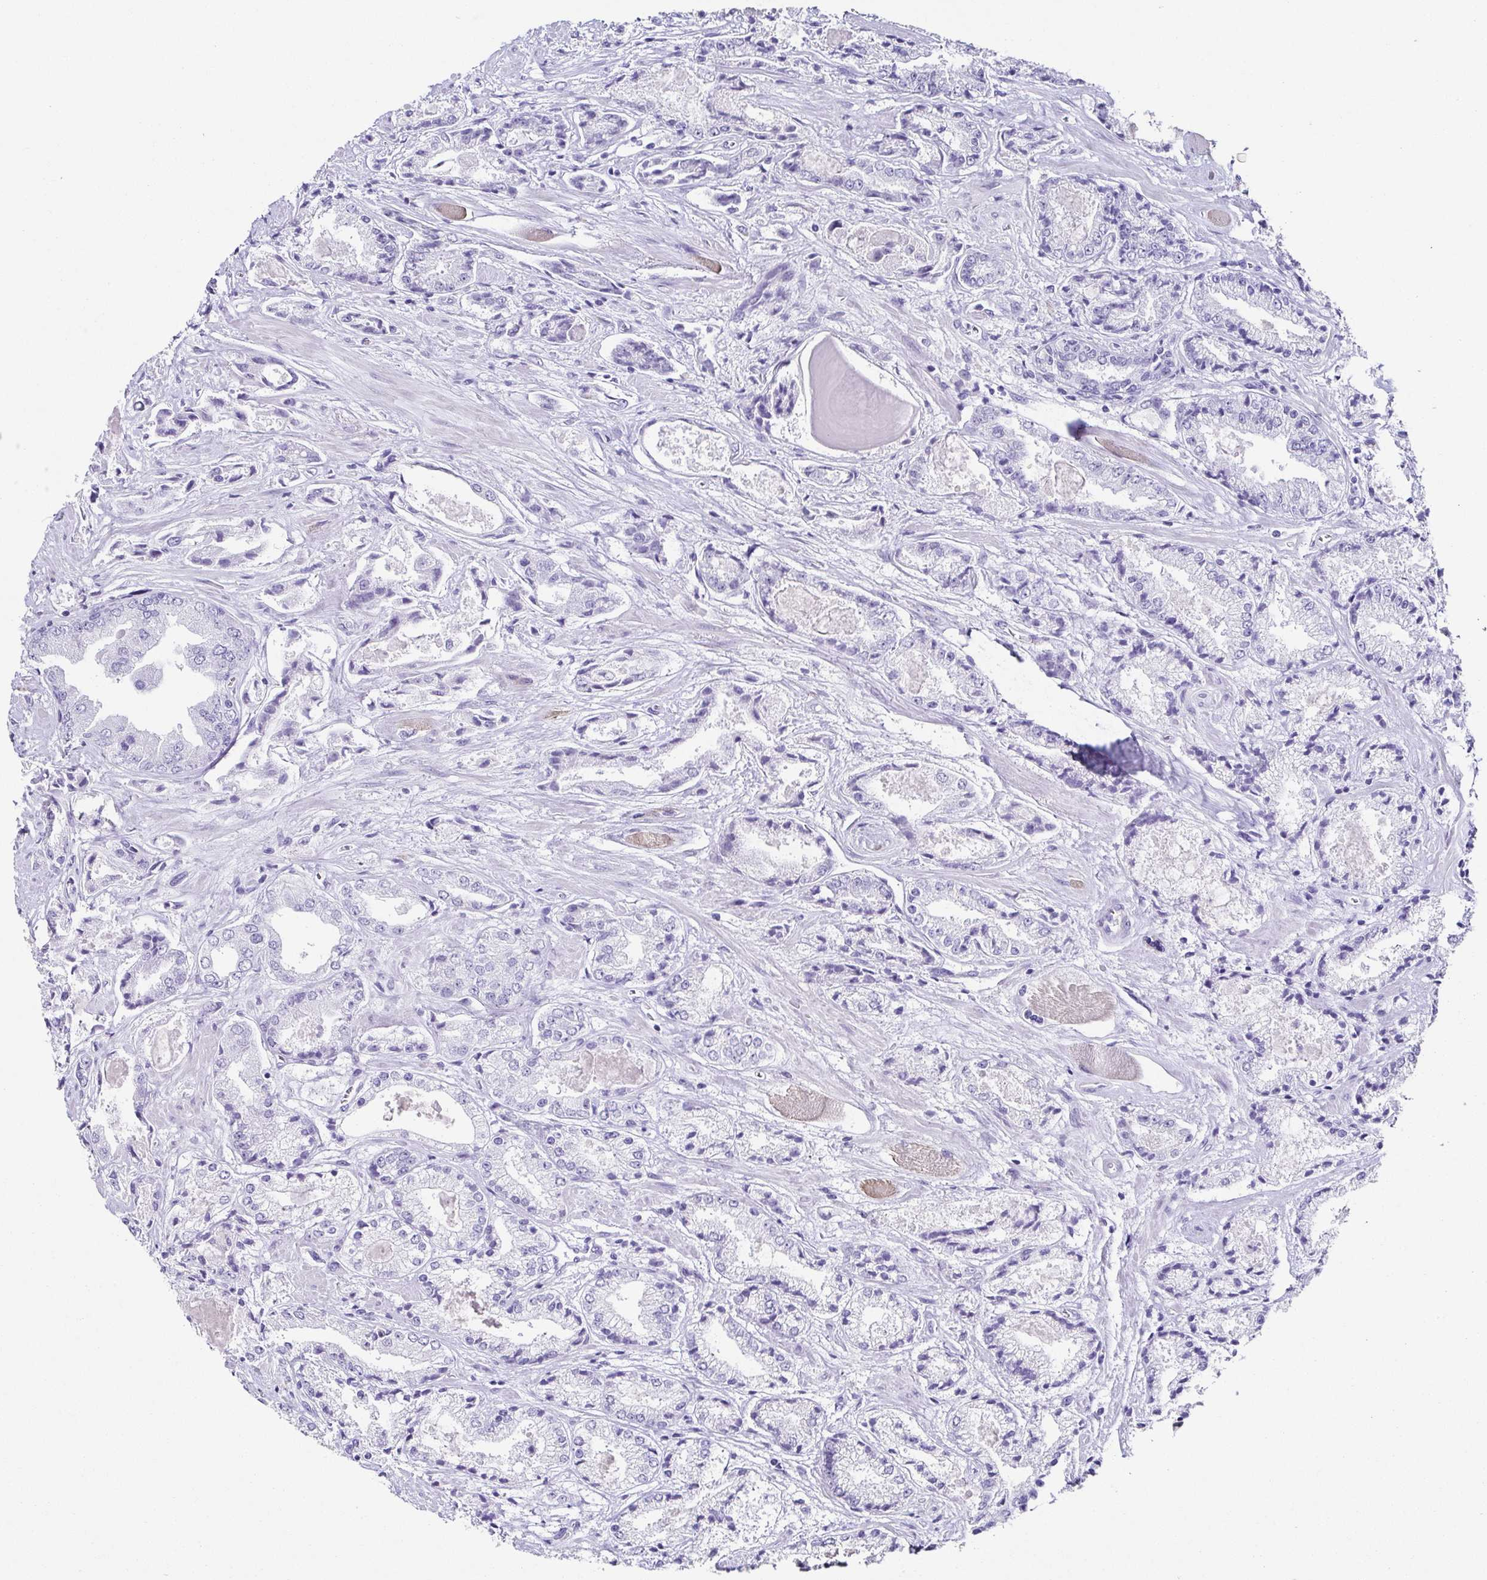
{"staining": {"intensity": "negative", "quantity": "none", "location": "none"}, "tissue": "prostate cancer", "cell_type": "Tumor cells", "image_type": "cancer", "snomed": [{"axis": "morphology", "description": "Adenocarcinoma, High grade"}, {"axis": "topography", "description": "Prostate"}], "caption": "Immunohistochemistry (IHC) image of high-grade adenocarcinoma (prostate) stained for a protein (brown), which displays no positivity in tumor cells.", "gene": "TNNT2", "patient": {"sex": "male", "age": 64}}